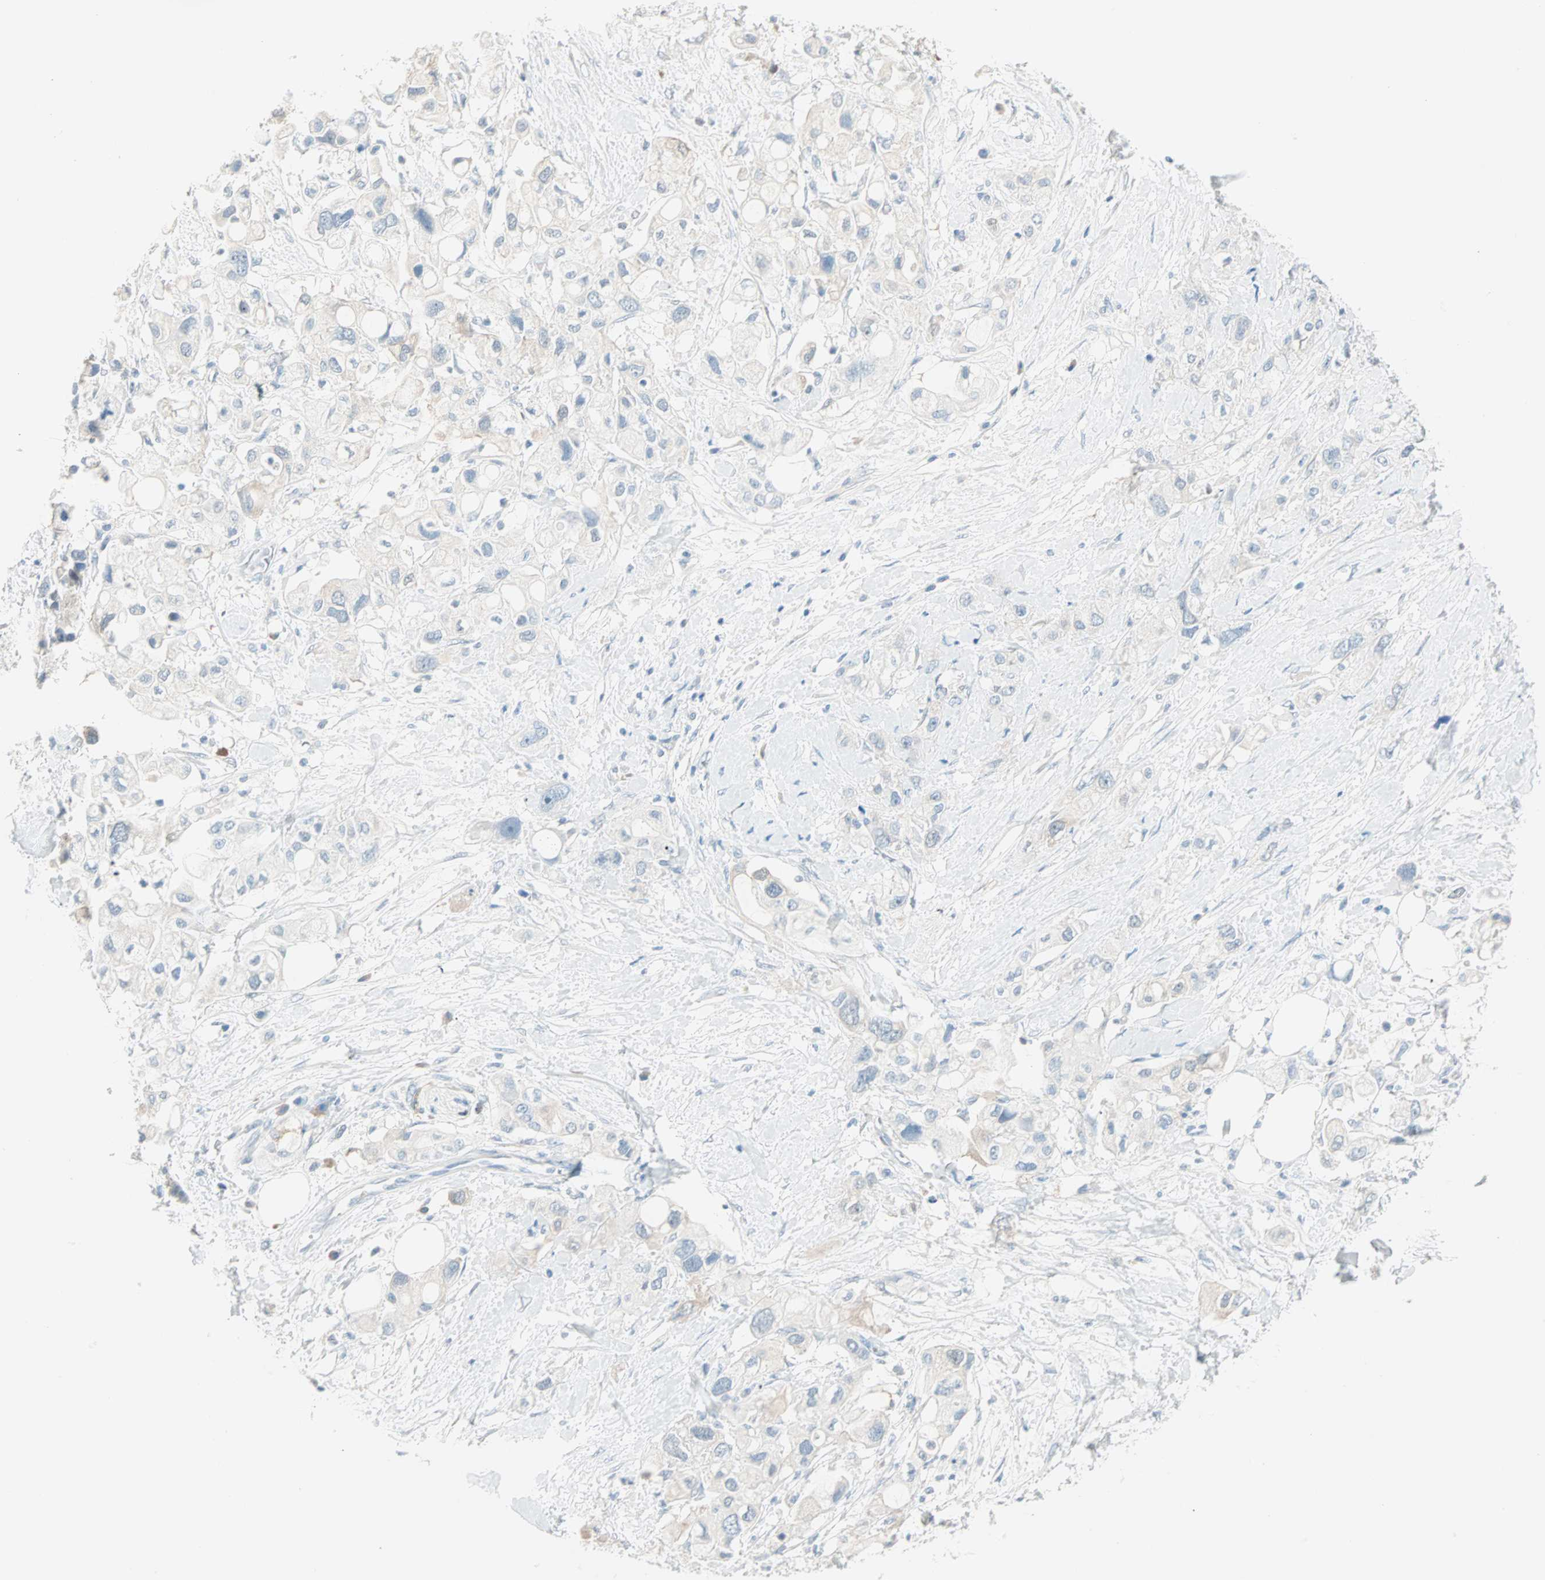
{"staining": {"intensity": "negative", "quantity": "none", "location": "none"}, "tissue": "pancreatic cancer", "cell_type": "Tumor cells", "image_type": "cancer", "snomed": [{"axis": "morphology", "description": "Adenocarcinoma, NOS"}, {"axis": "topography", "description": "Pancreas"}], "caption": "DAB (3,3'-diaminobenzidine) immunohistochemical staining of human adenocarcinoma (pancreatic) shows no significant expression in tumor cells.", "gene": "ATF6", "patient": {"sex": "female", "age": 56}}